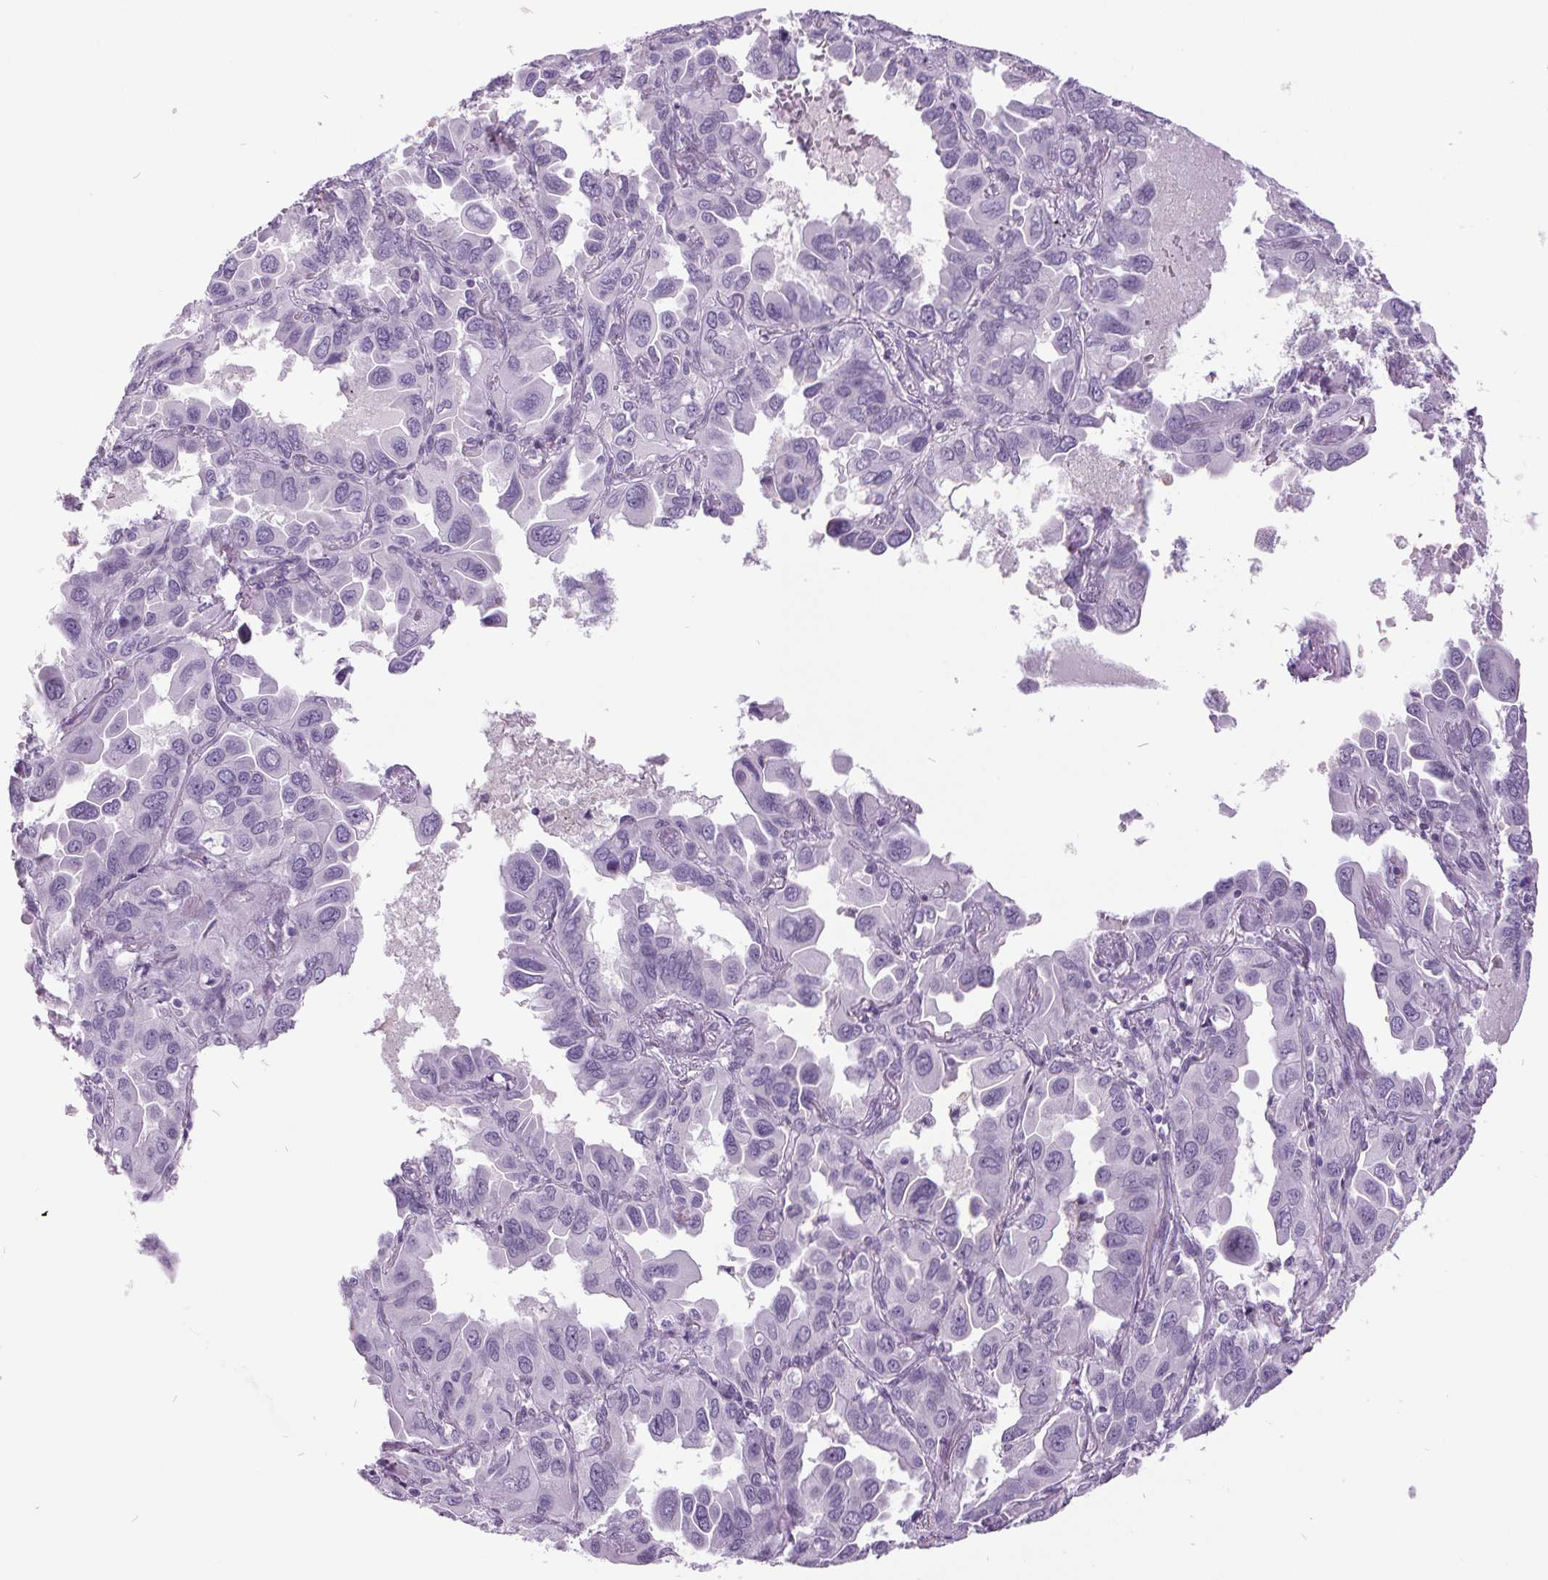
{"staining": {"intensity": "negative", "quantity": "none", "location": "none"}, "tissue": "lung cancer", "cell_type": "Tumor cells", "image_type": "cancer", "snomed": [{"axis": "morphology", "description": "Adenocarcinoma, NOS"}, {"axis": "topography", "description": "Lung"}], "caption": "High power microscopy image of an immunohistochemistry histopathology image of lung adenocarcinoma, revealing no significant positivity in tumor cells.", "gene": "ODAD2", "patient": {"sex": "male", "age": 64}}